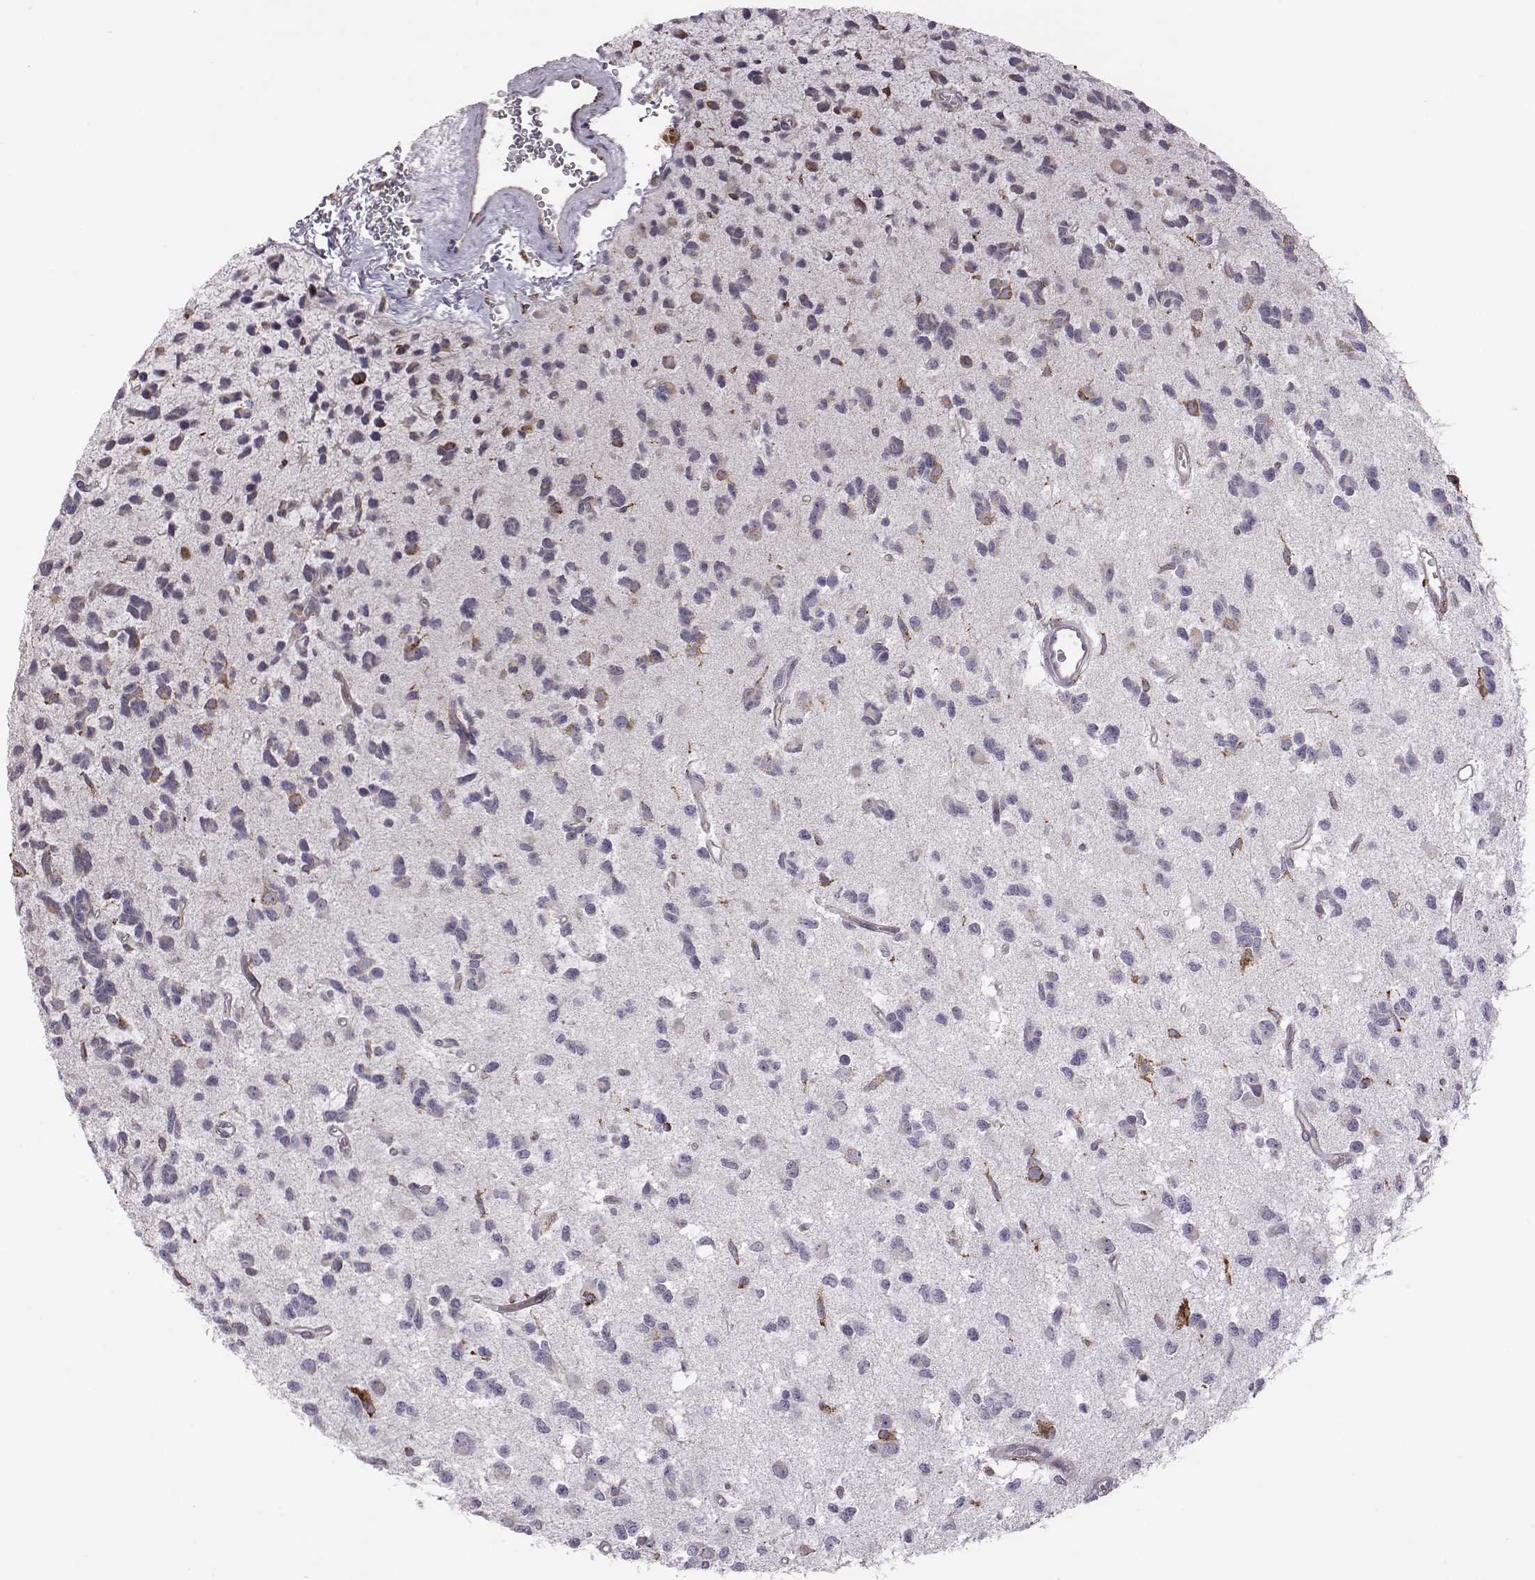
{"staining": {"intensity": "negative", "quantity": "none", "location": "none"}, "tissue": "glioma", "cell_type": "Tumor cells", "image_type": "cancer", "snomed": [{"axis": "morphology", "description": "Glioma, malignant, Low grade"}, {"axis": "topography", "description": "Brain"}], "caption": "DAB (3,3'-diaminobenzidine) immunohistochemical staining of malignant low-grade glioma exhibits no significant staining in tumor cells.", "gene": "SELENOI", "patient": {"sex": "female", "age": 45}}